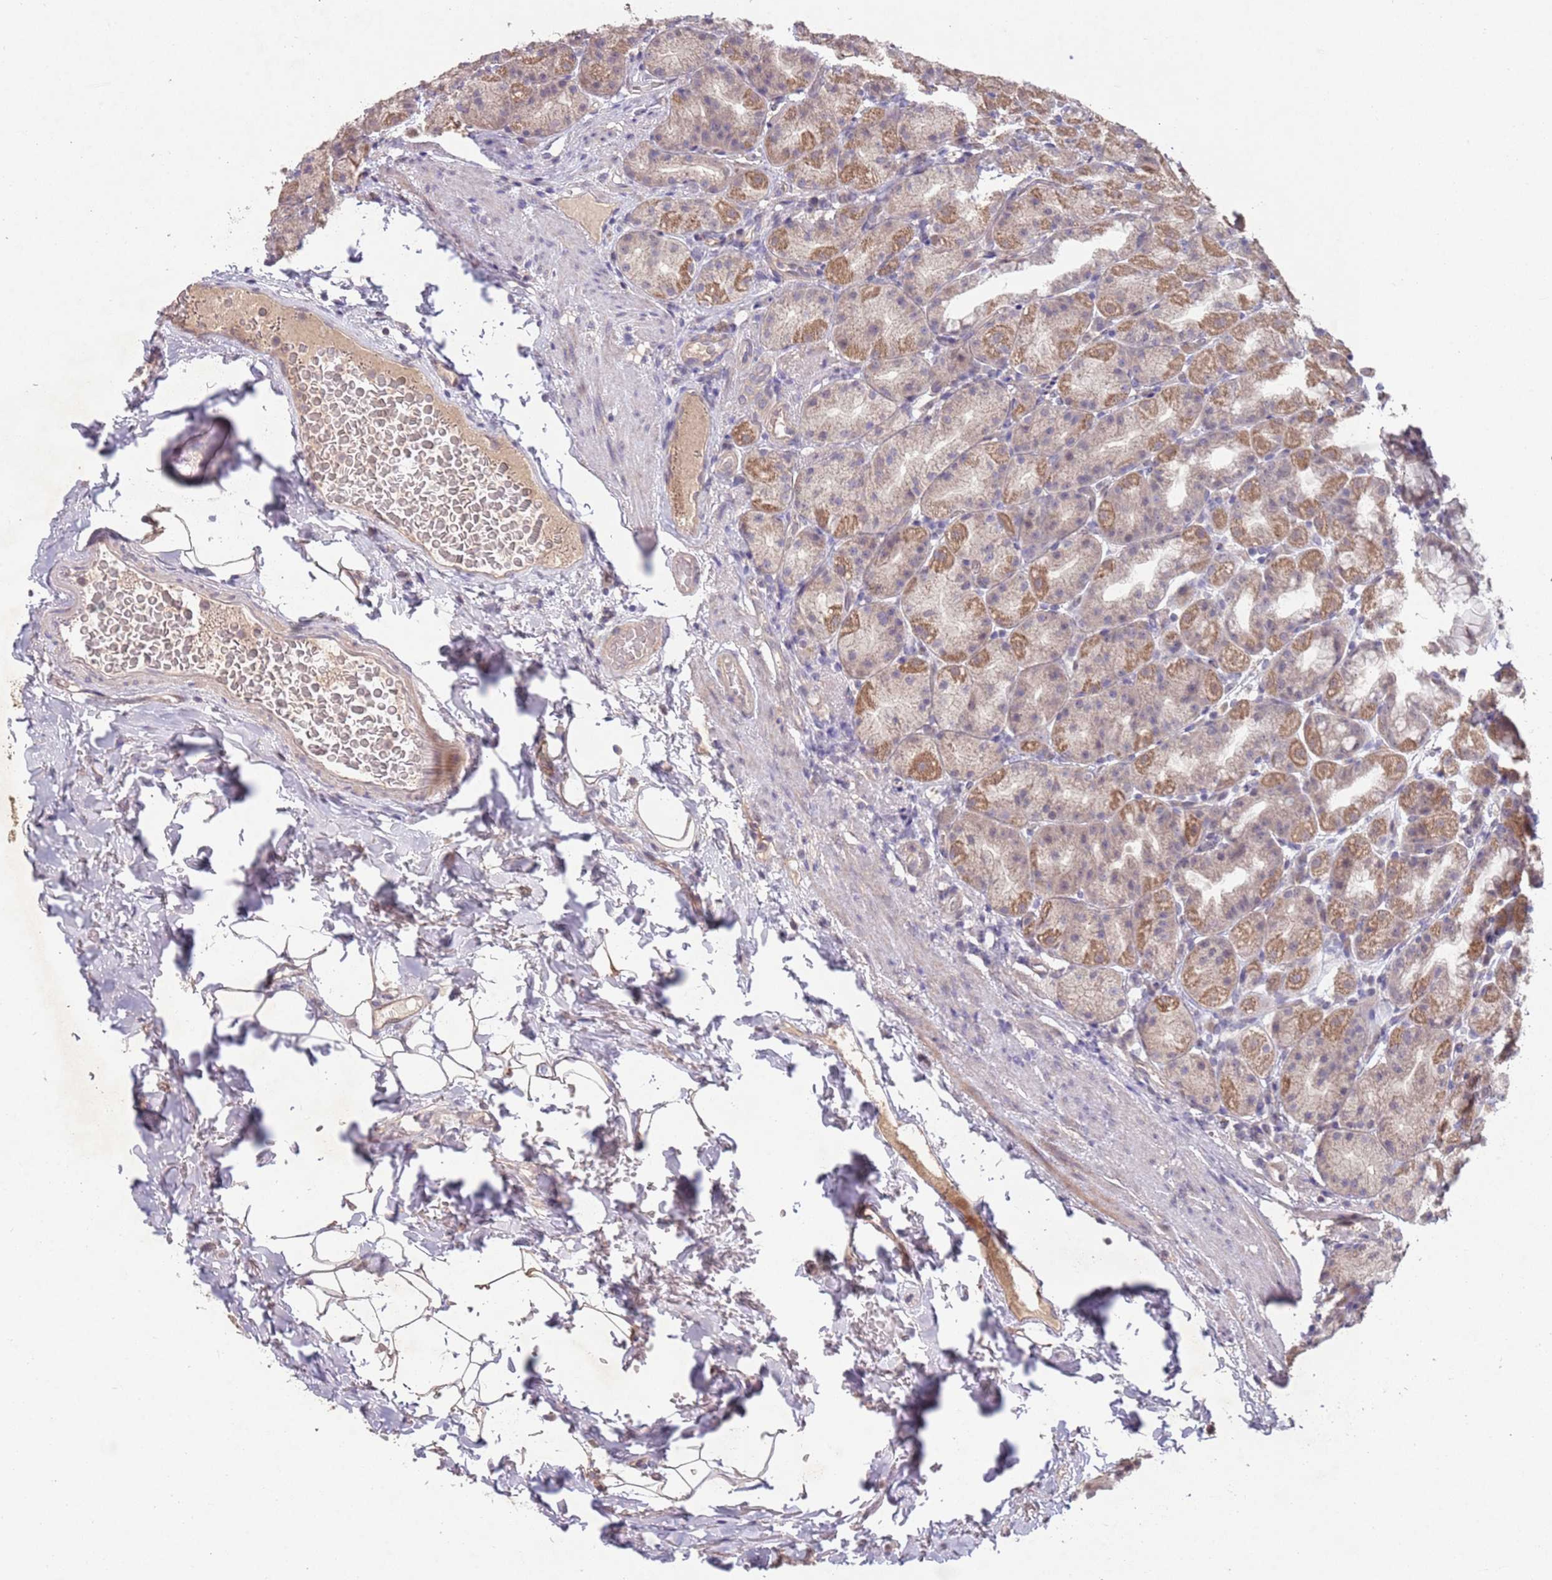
{"staining": {"intensity": "moderate", "quantity": "25%-75%", "location": "cytoplasmic/membranous"}, "tissue": "stomach", "cell_type": "Glandular cells", "image_type": "normal", "snomed": [{"axis": "morphology", "description": "Normal tissue, NOS"}, {"axis": "topography", "description": "Stomach, upper"}, {"axis": "topography", "description": "Stomach"}], "caption": "Protein analysis of benign stomach displays moderate cytoplasmic/membranous expression in approximately 25%-75% of glandular cells.", "gene": "MEI1", "patient": {"sex": "male", "age": 68}}